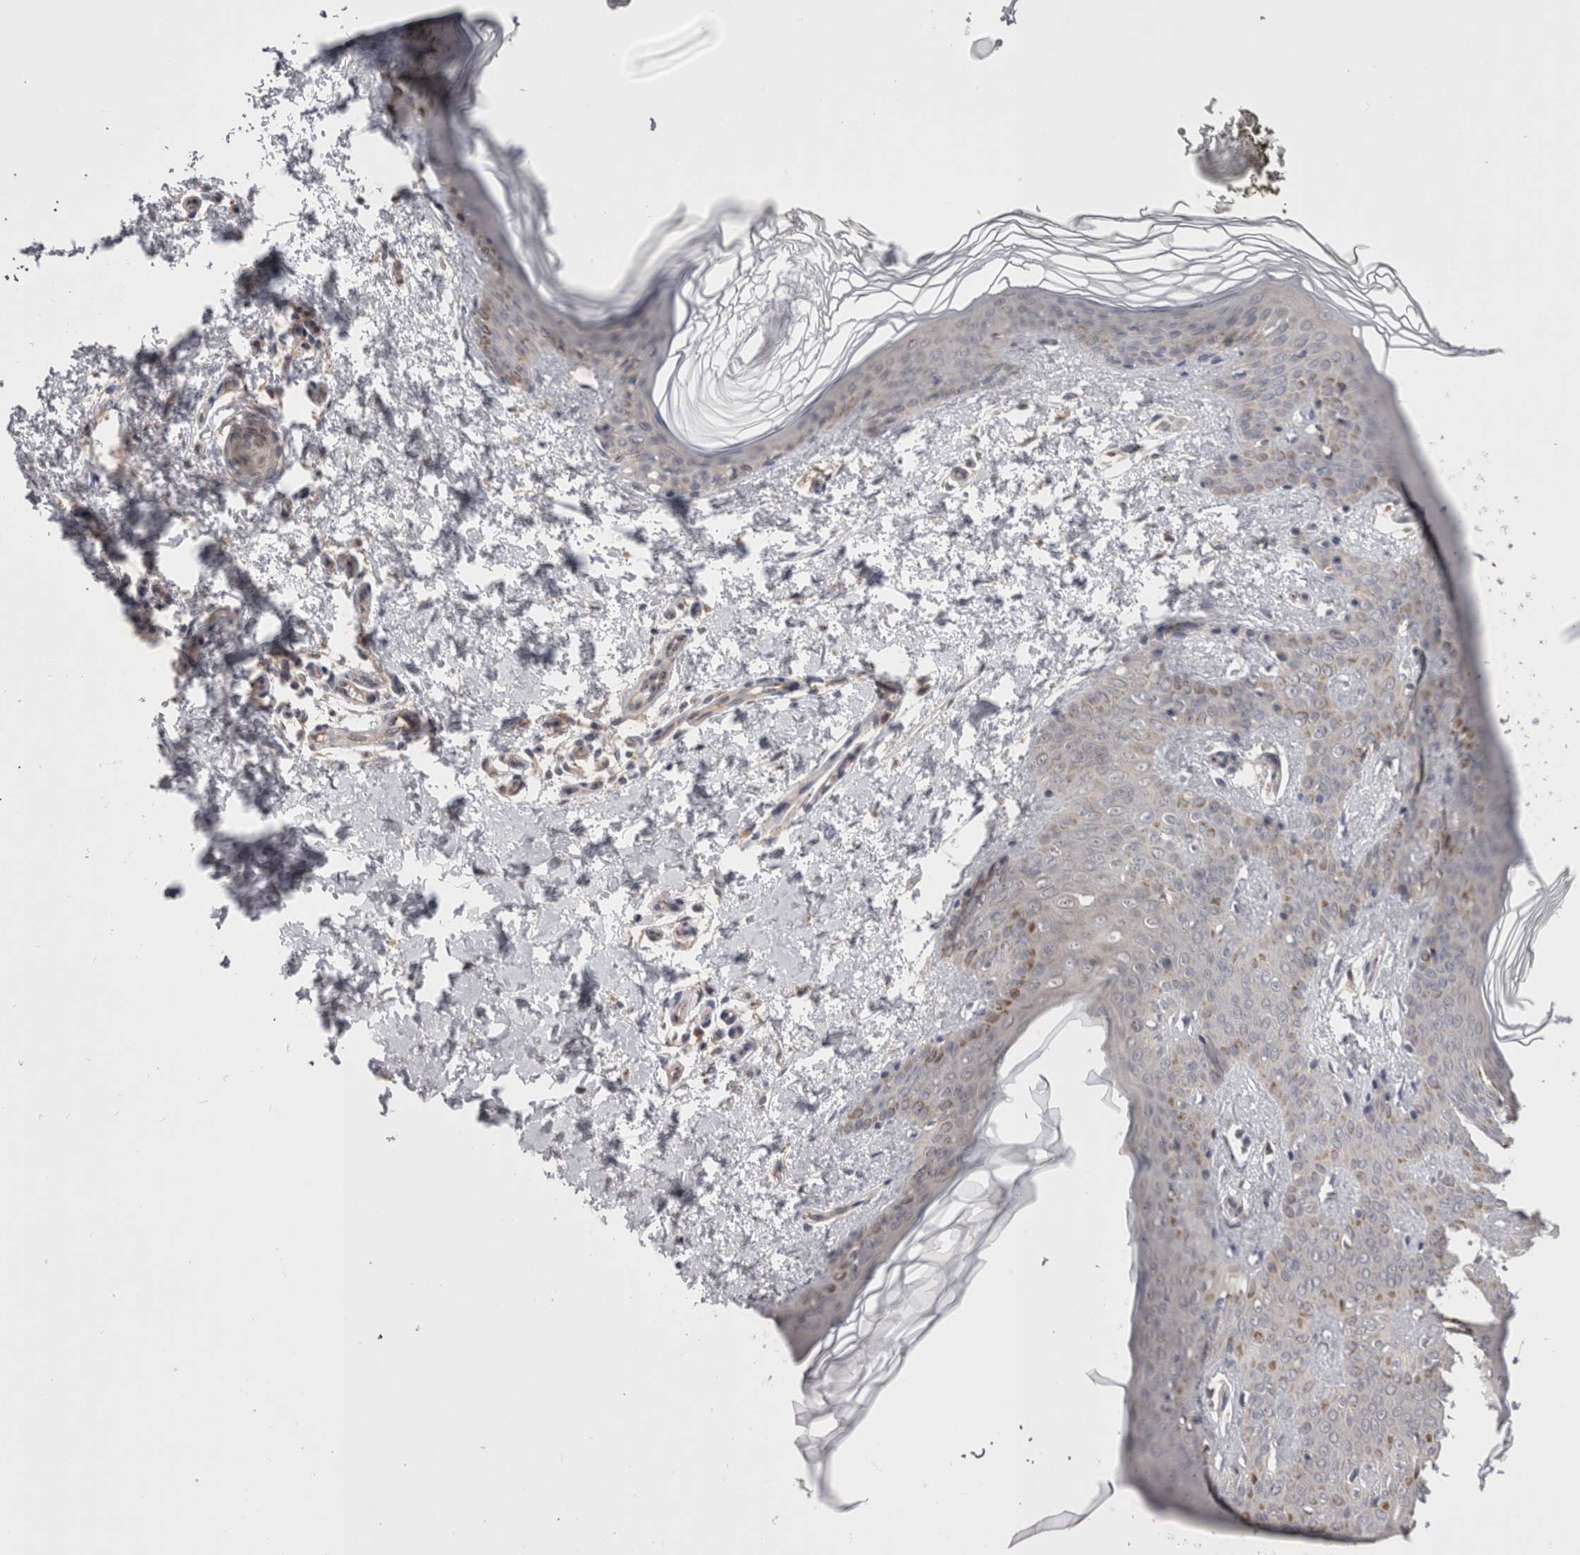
{"staining": {"intensity": "negative", "quantity": "none", "location": "none"}, "tissue": "skin", "cell_type": "Fibroblasts", "image_type": "normal", "snomed": [{"axis": "morphology", "description": "Normal tissue, NOS"}, {"axis": "morphology", "description": "Neoplasm, benign, NOS"}, {"axis": "topography", "description": "Skin"}, {"axis": "topography", "description": "Soft tissue"}], "caption": "Skin was stained to show a protein in brown. There is no significant expression in fibroblasts. (Brightfield microscopy of DAB (3,3'-diaminobenzidine) immunohistochemistry (IHC) at high magnification).", "gene": "DCTN6", "patient": {"sex": "male", "age": 26}}